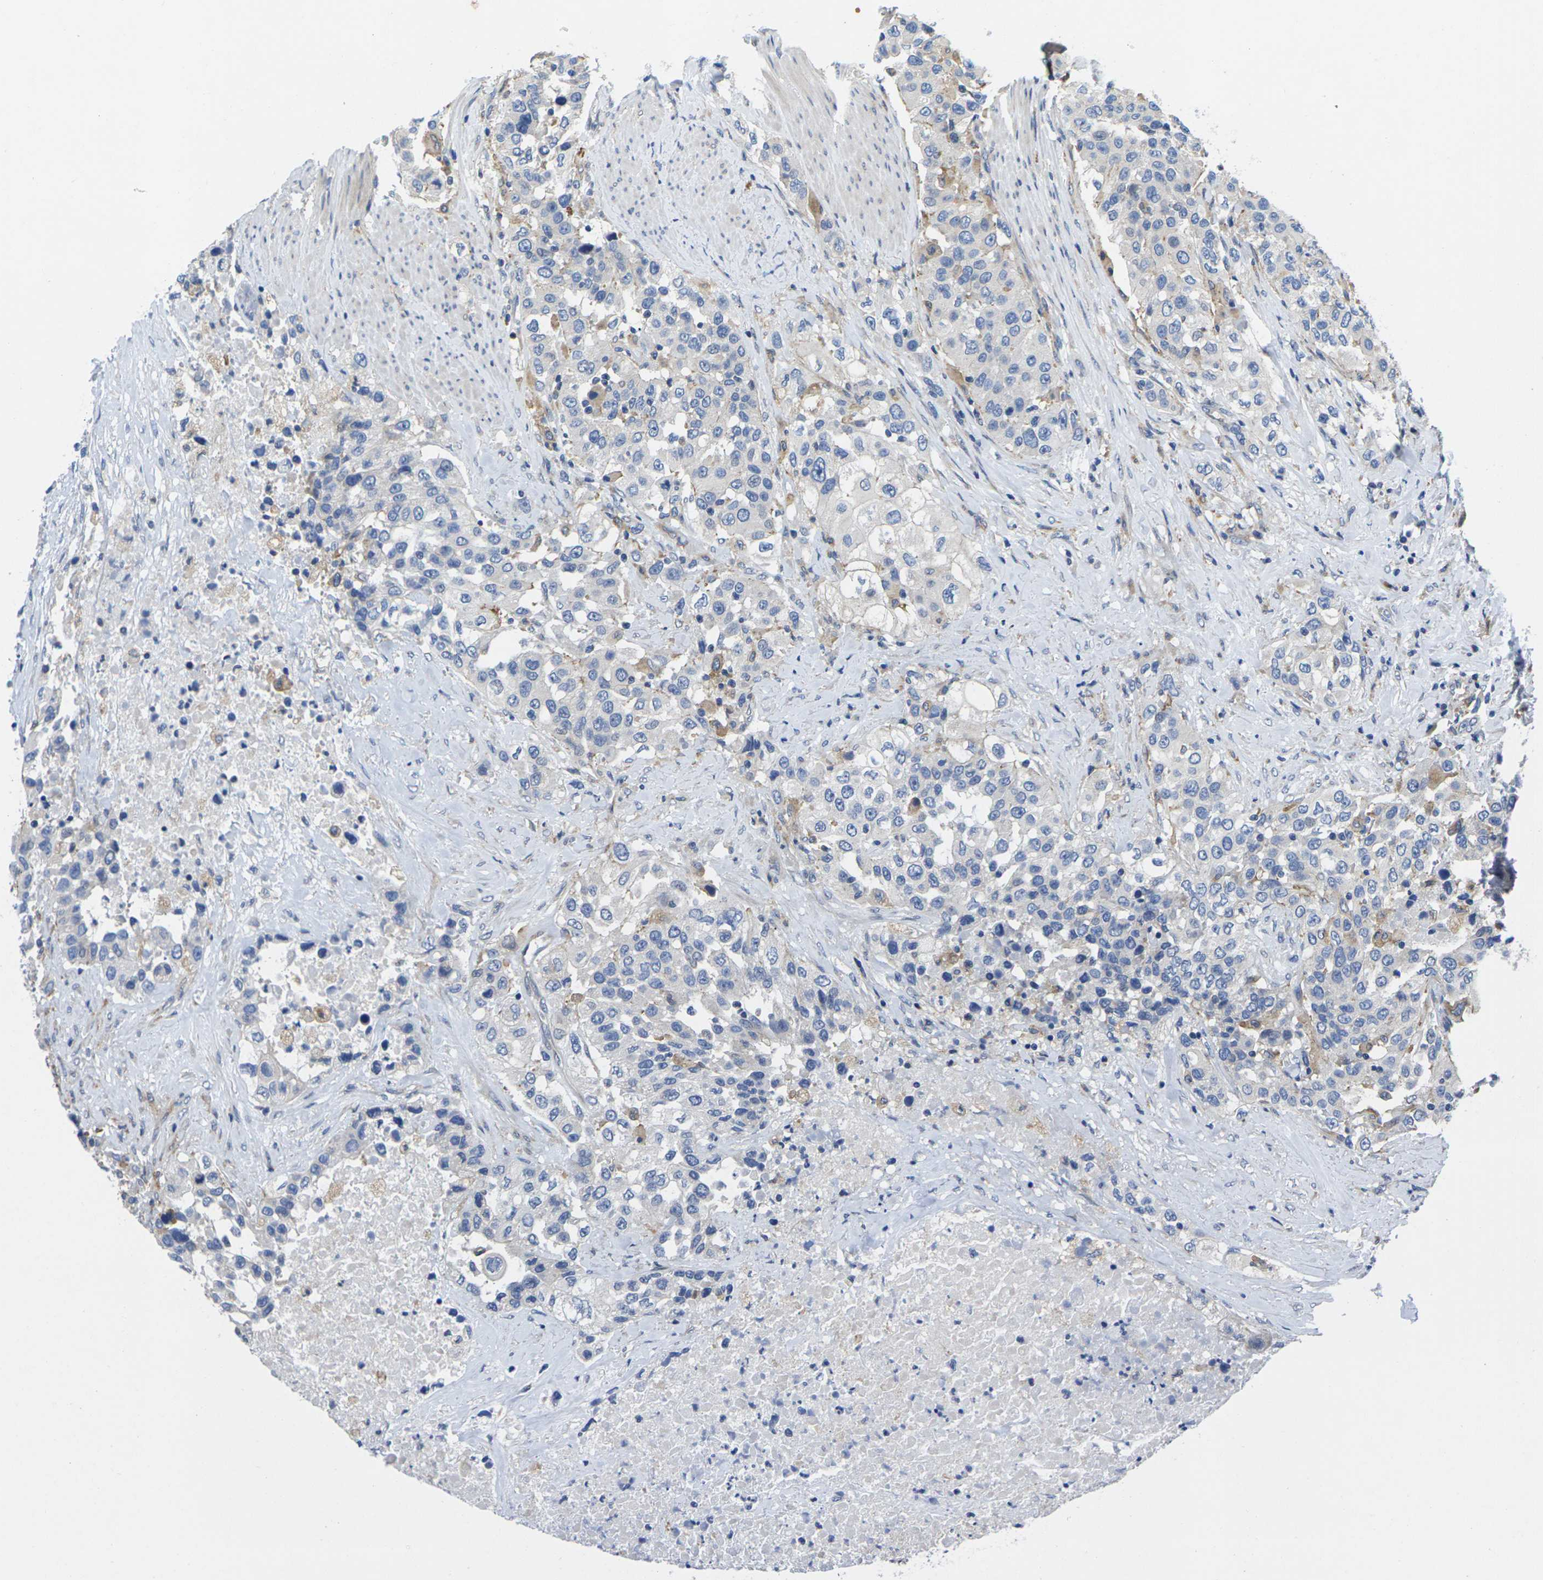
{"staining": {"intensity": "negative", "quantity": "none", "location": "none"}, "tissue": "urothelial cancer", "cell_type": "Tumor cells", "image_type": "cancer", "snomed": [{"axis": "morphology", "description": "Urothelial carcinoma, High grade"}, {"axis": "topography", "description": "Urinary bladder"}], "caption": "Immunohistochemistry (IHC) of human urothelial cancer reveals no staining in tumor cells. The staining is performed using DAB (3,3'-diaminobenzidine) brown chromogen with nuclei counter-stained in using hematoxylin.", "gene": "SCNN1A", "patient": {"sex": "female", "age": 80}}